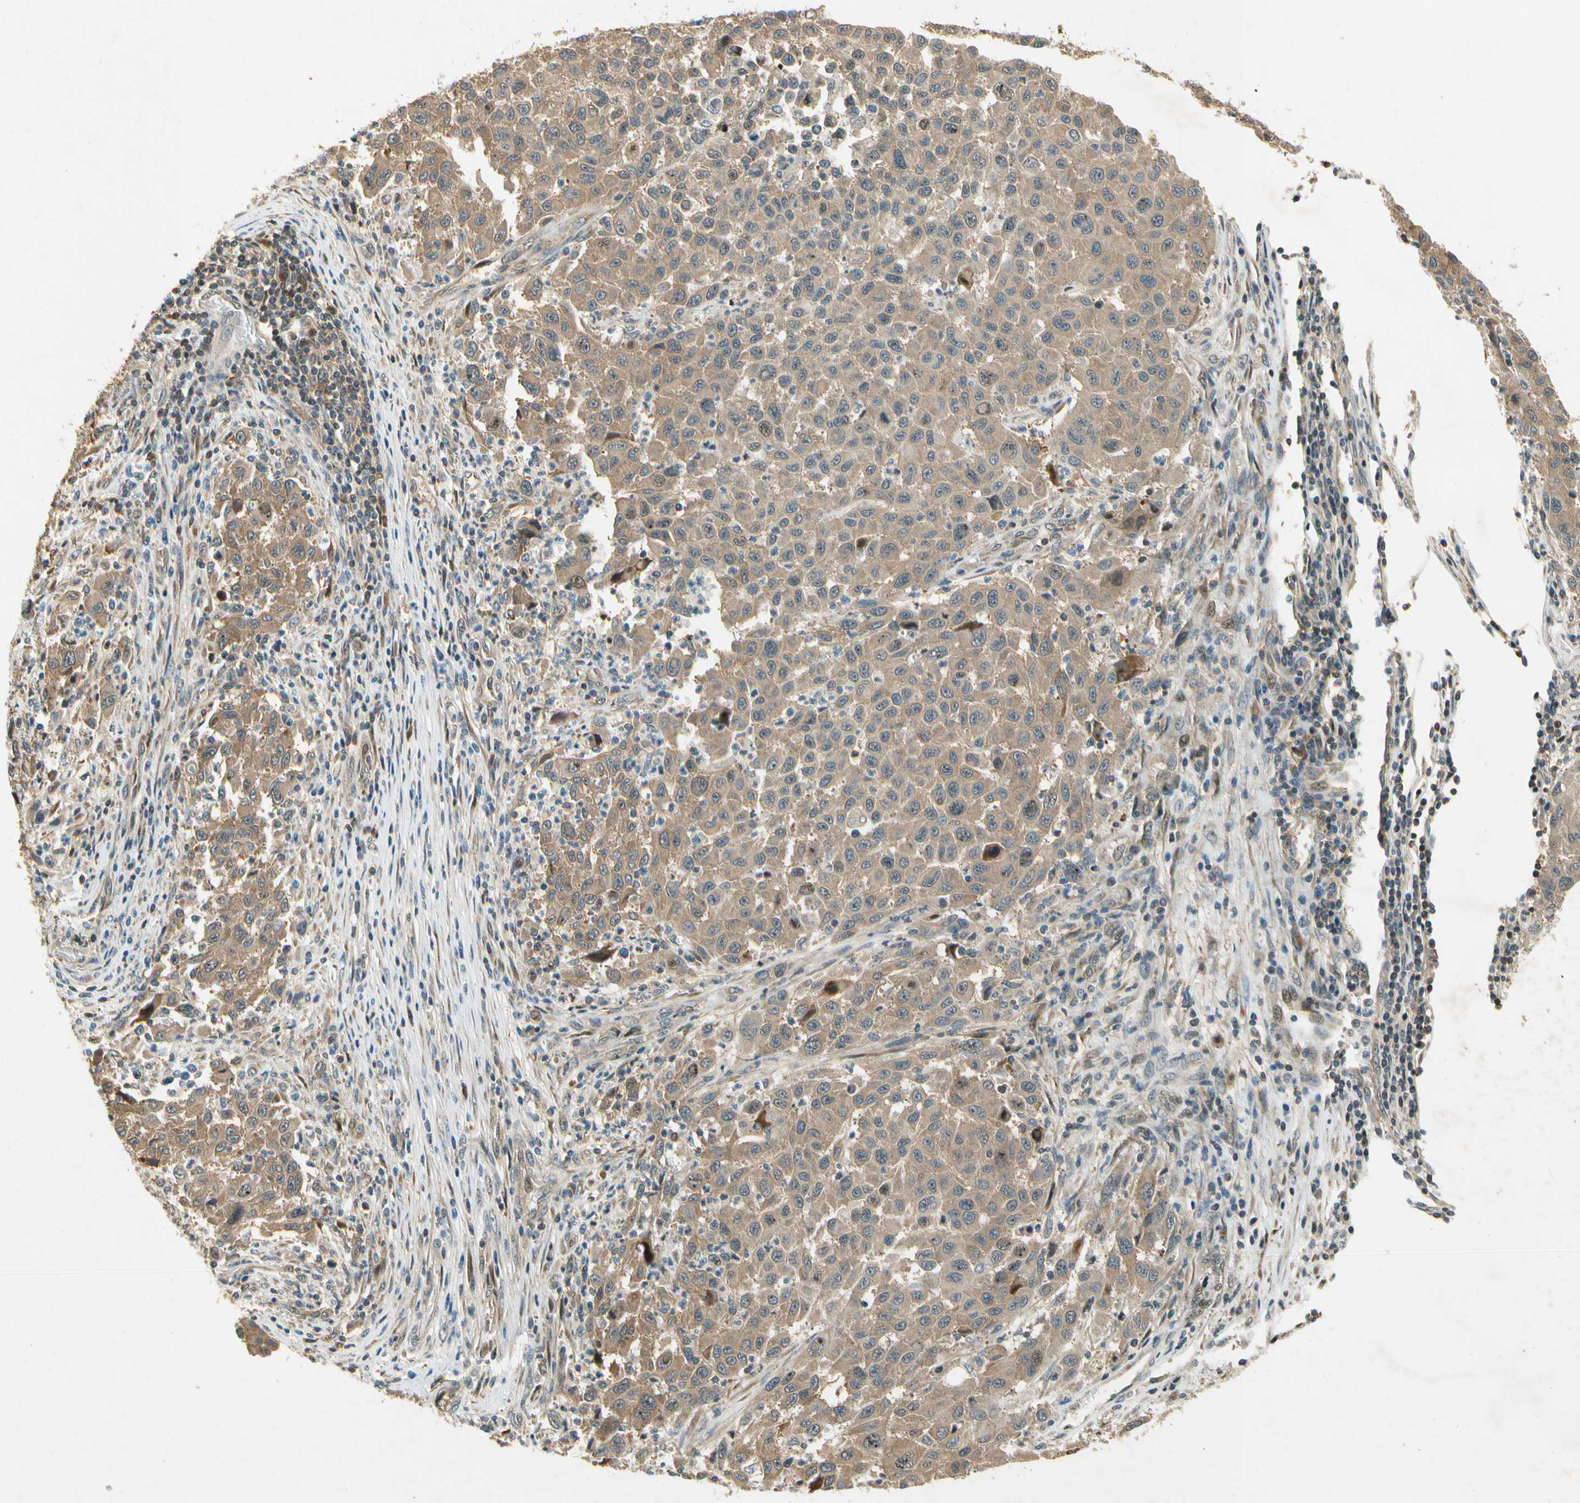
{"staining": {"intensity": "moderate", "quantity": ">75%", "location": "cytoplasmic/membranous"}, "tissue": "melanoma", "cell_type": "Tumor cells", "image_type": "cancer", "snomed": [{"axis": "morphology", "description": "Malignant melanoma, Metastatic site"}, {"axis": "topography", "description": "Lymph node"}], "caption": "Brown immunohistochemical staining in human malignant melanoma (metastatic site) reveals moderate cytoplasmic/membranous positivity in approximately >75% of tumor cells.", "gene": "EIF1AX", "patient": {"sex": "male", "age": 61}}